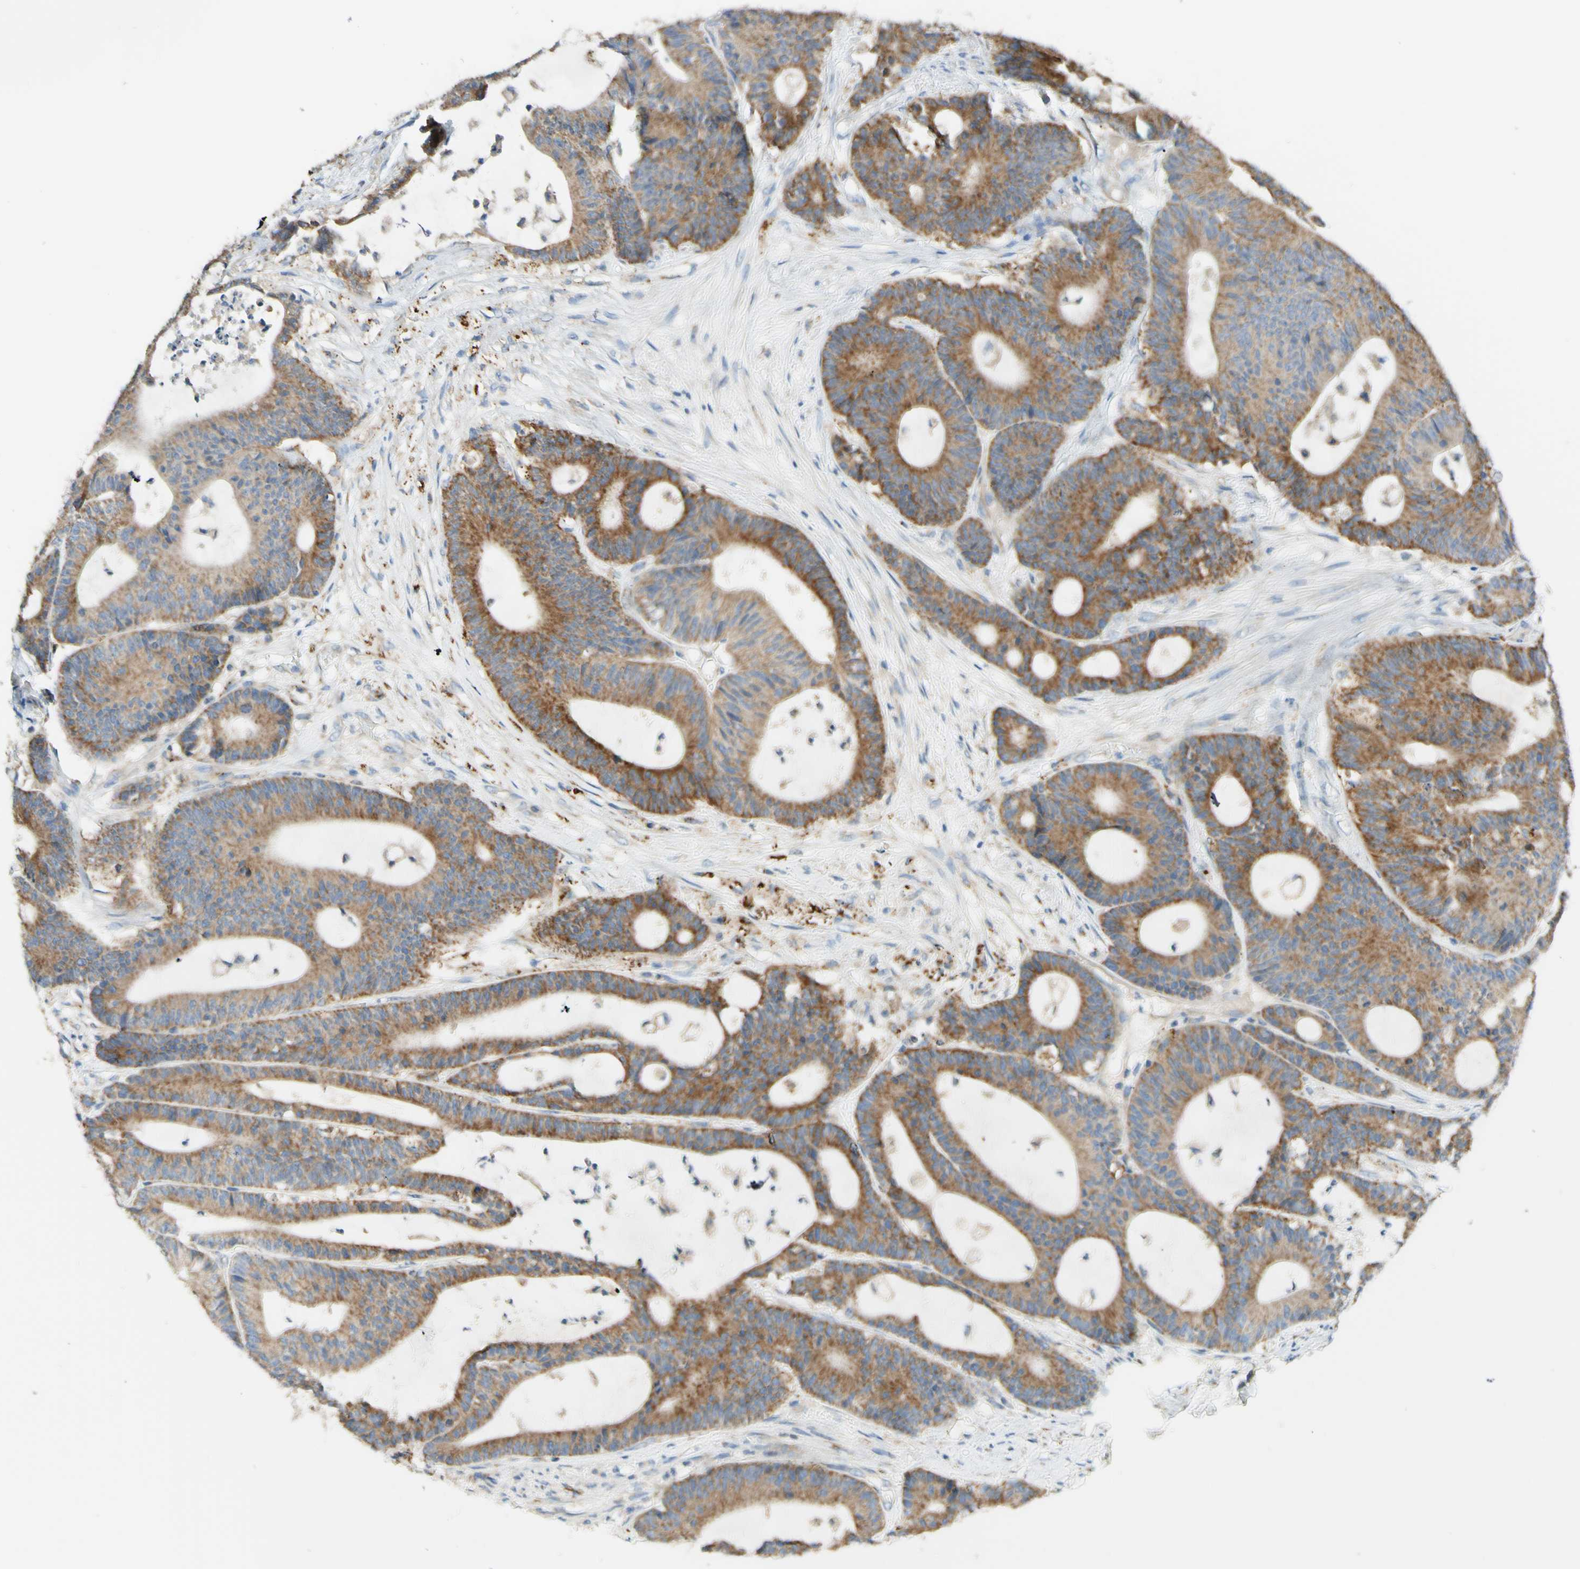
{"staining": {"intensity": "moderate", "quantity": ">75%", "location": "cytoplasmic/membranous"}, "tissue": "colorectal cancer", "cell_type": "Tumor cells", "image_type": "cancer", "snomed": [{"axis": "morphology", "description": "Adenocarcinoma, NOS"}, {"axis": "topography", "description": "Colon"}], "caption": "Immunohistochemical staining of colorectal cancer displays medium levels of moderate cytoplasmic/membranous staining in about >75% of tumor cells.", "gene": "ARMC10", "patient": {"sex": "female", "age": 84}}